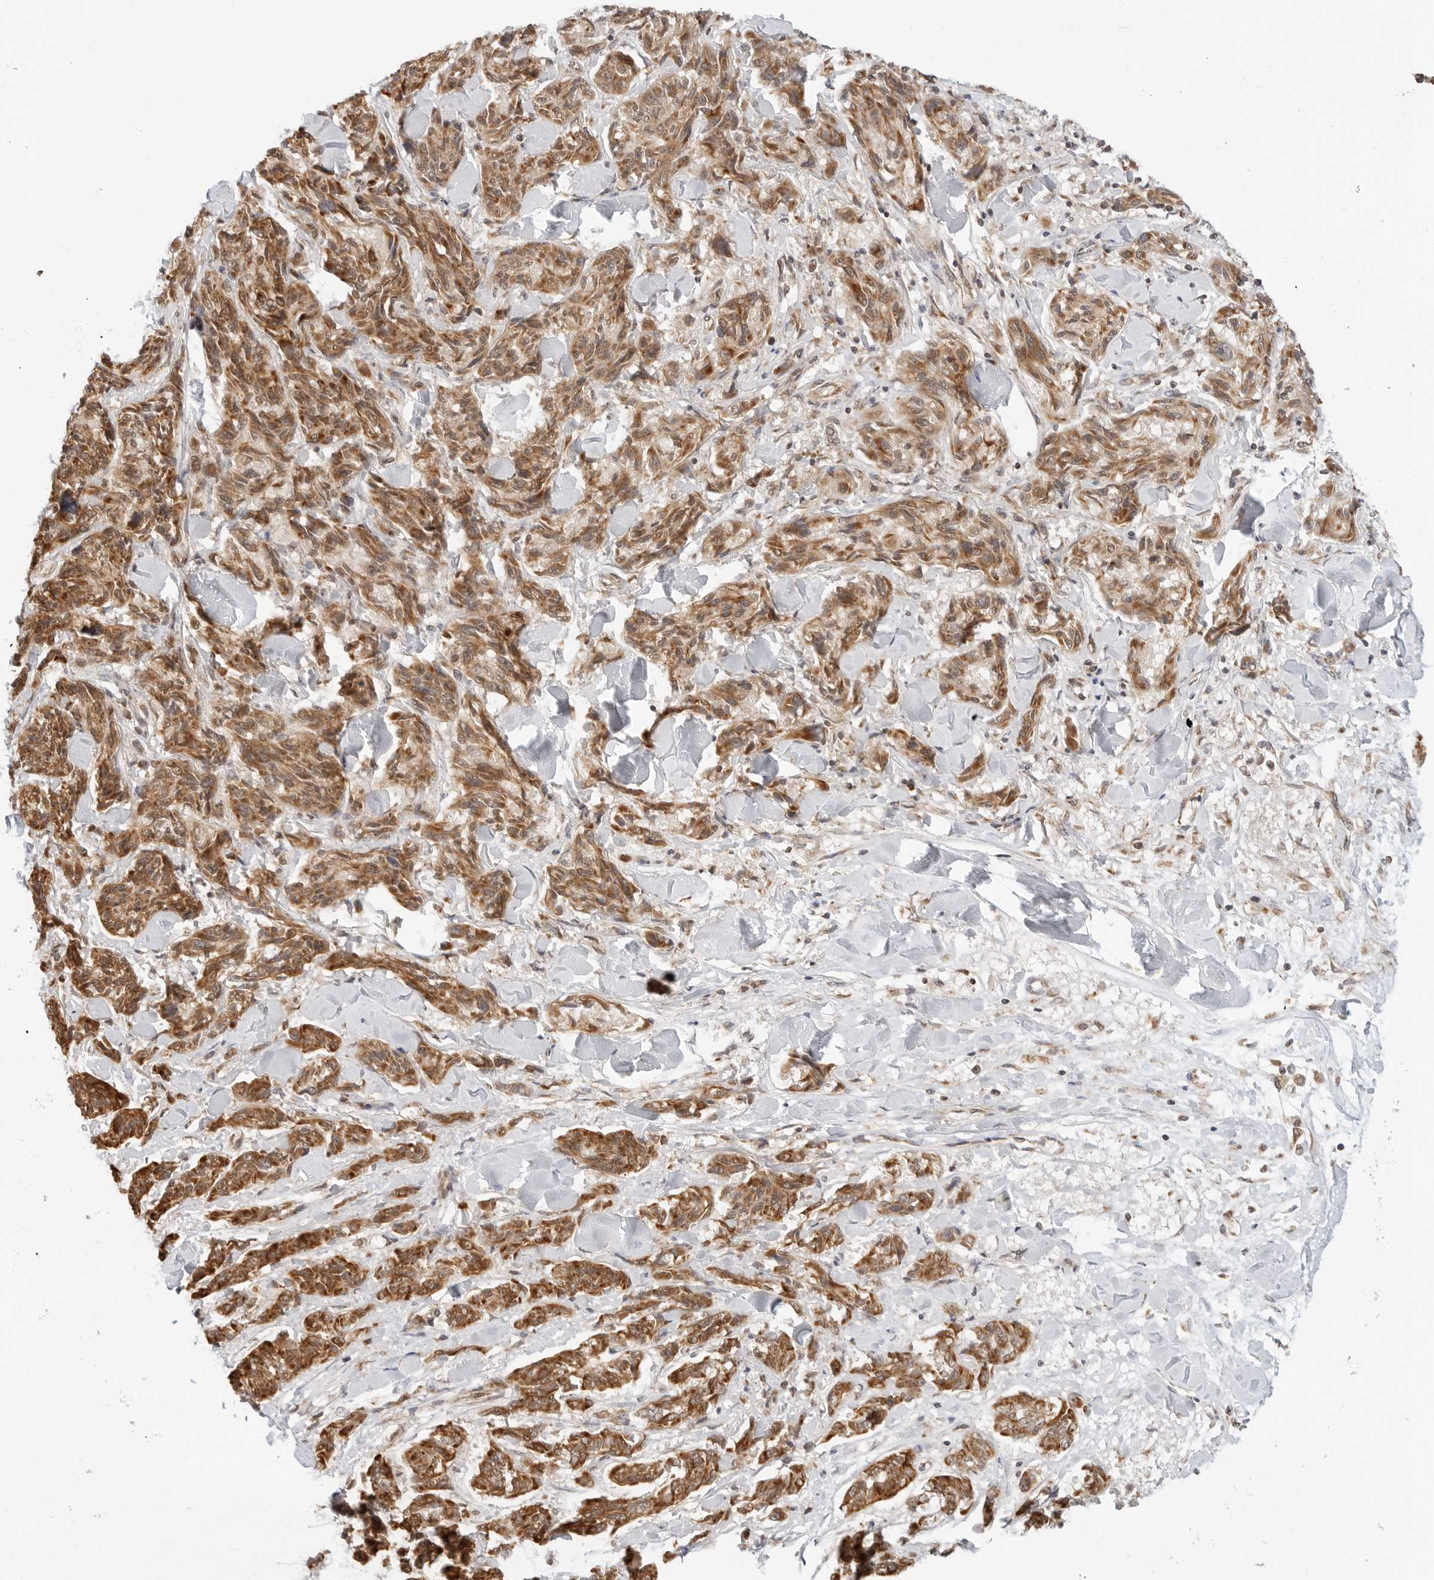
{"staining": {"intensity": "moderate", "quantity": ">75%", "location": "cytoplasmic/membranous"}, "tissue": "melanoma", "cell_type": "Tumor cells", "image_type": "cancer", "snomed": [{"axis": "morphology", "description": "Malignant melanoma, NOS"}, {"axis": "topography", "description": "Skin"}], "caption": "Immunohistochemical staining of melanoma demonstrates medium levels of moderate cytoplasmic/membranous protein expression in about >75% of tumor cells.", "gene": "POLR3GL", "patient": {"sex": "male", "age": 53}}